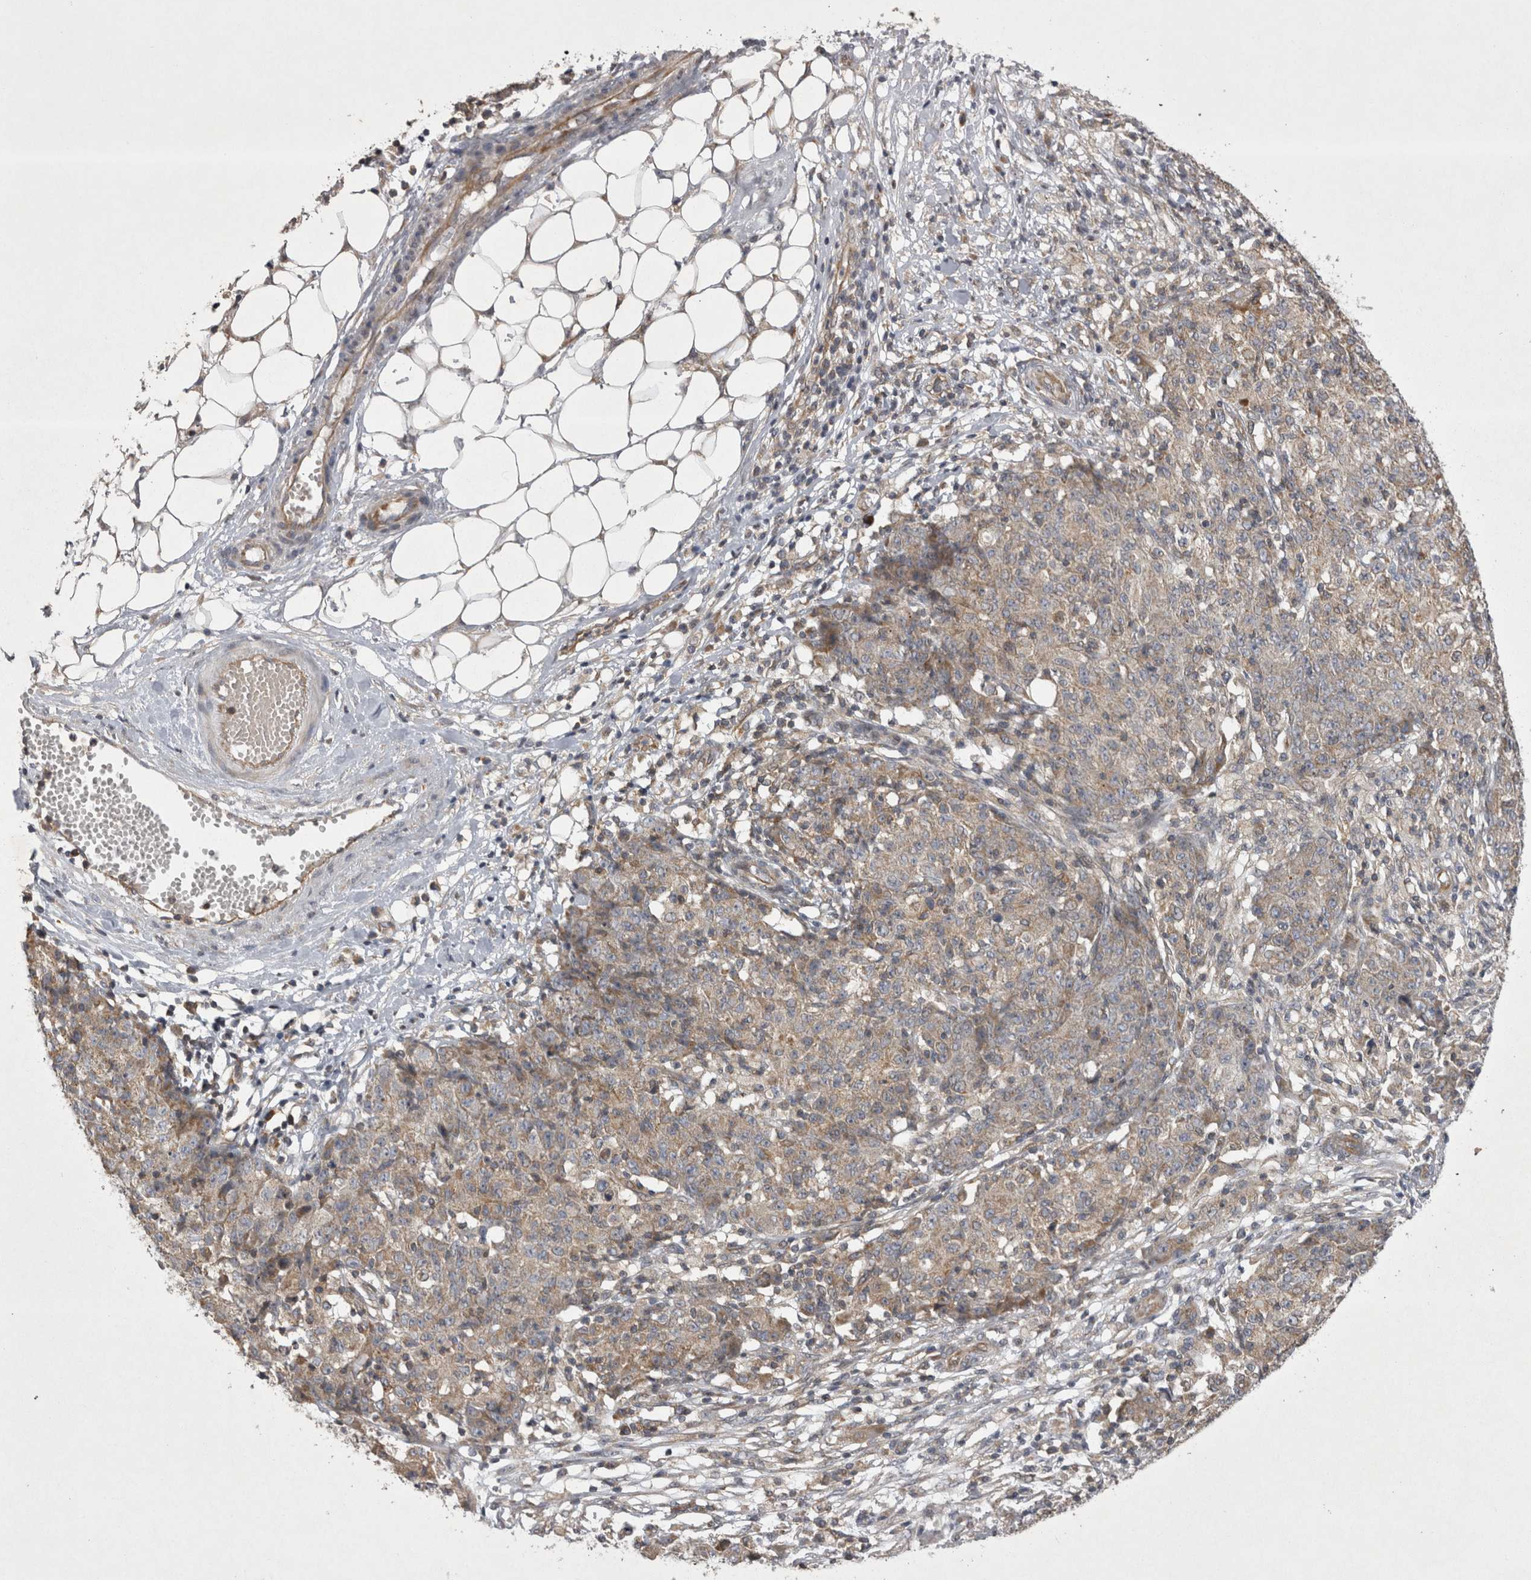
{"staining": {"intensity": "weak", "quantity": "<25%", "location": "cytoplasmic/membranous"}, "tissue": "ovarian cancer", "cell_type": "Tumor cells", "image_type": "cancer", "snomed": [{"axis": "morphology", "description": "Carcinoma, endometroid"}, {"axis": "topography", "description": "Ovary"}], "caption": "Human ovarian endometroid carcinoma stained for a protein using IHC reveals no expression in tumor cells.", "gene": "TSPOAP1", "patient": {"sex": "female", "age": 42}}